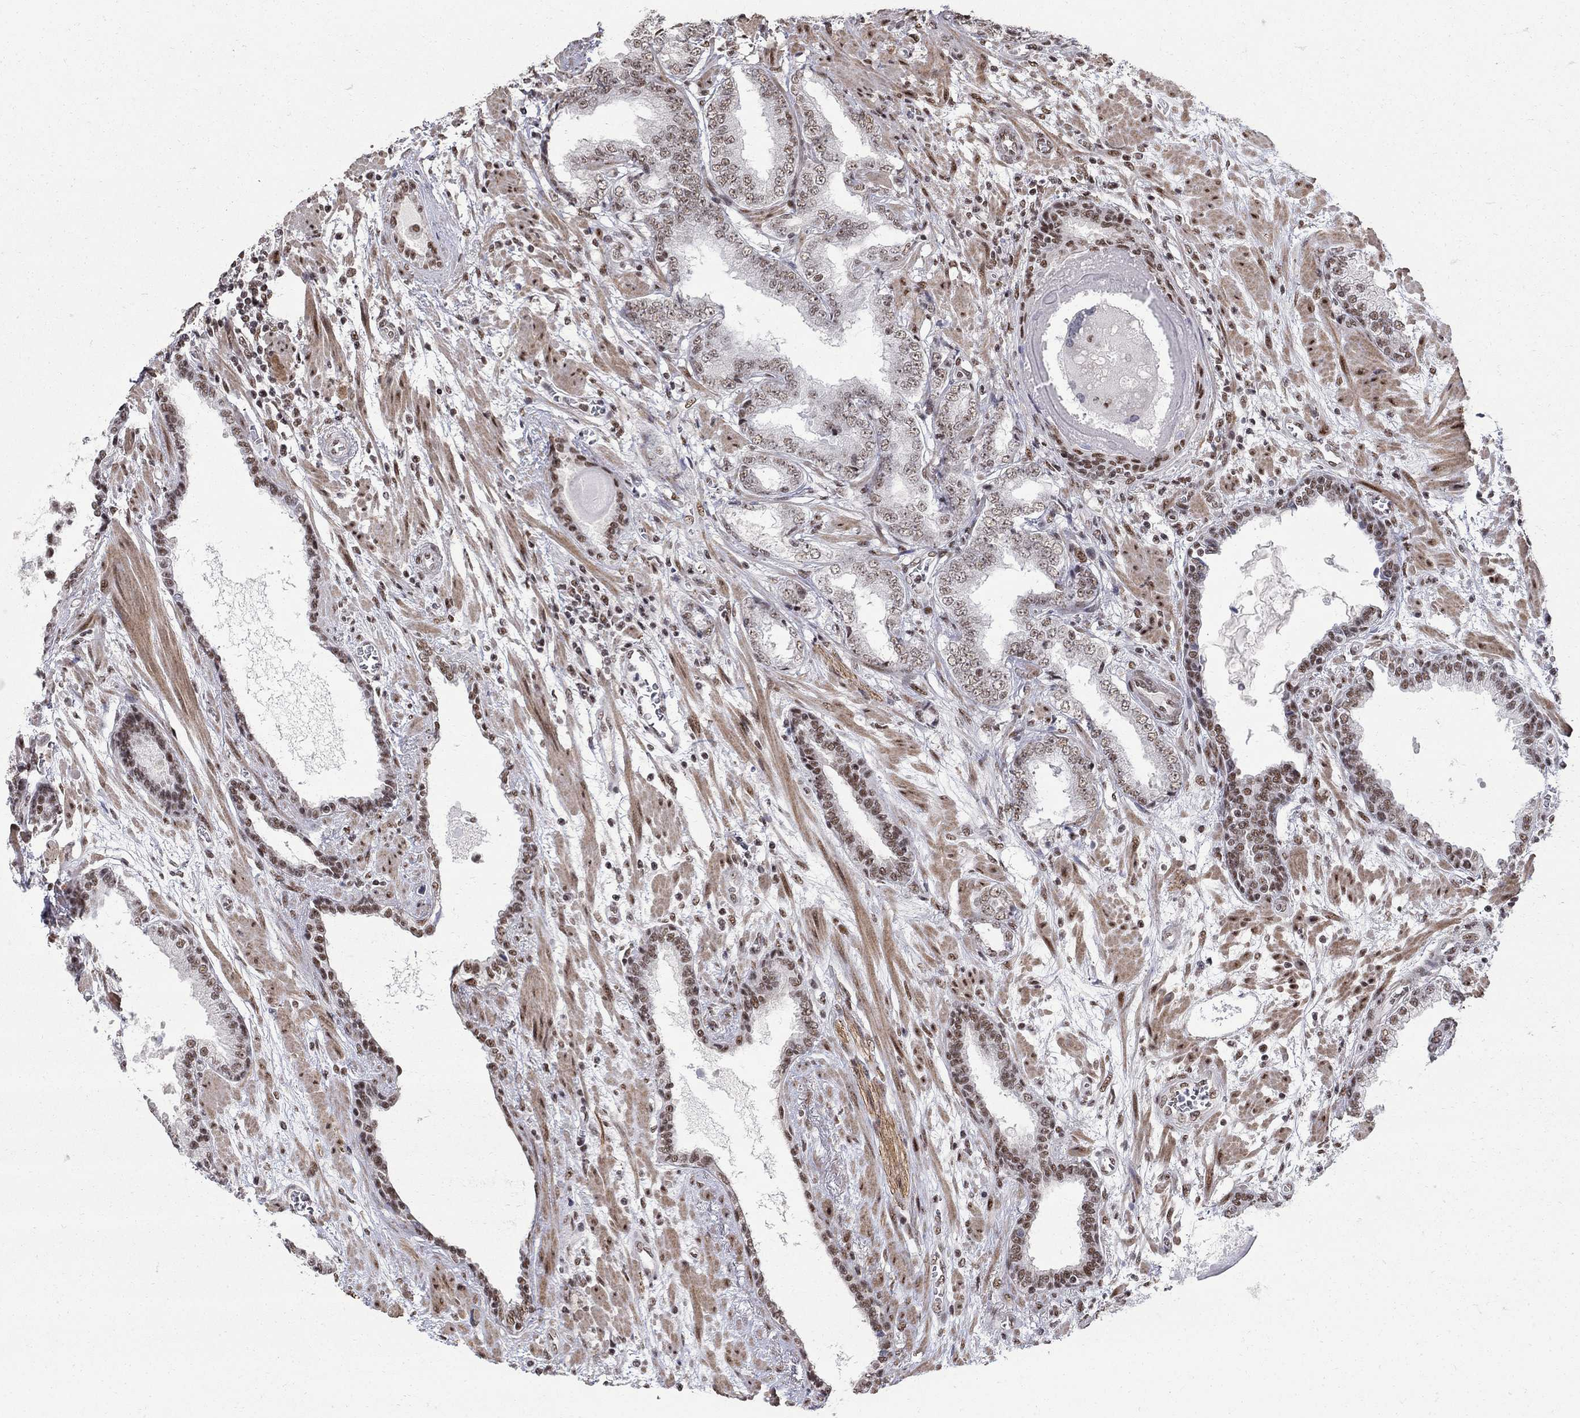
{"staining": {"intensity": "moderate", "quantity": ">75%", "location": "nuclear"}, "tissue": "prostate cancer", "cell_type": "Tumor cells", "image_type": "cancer", "snomed": [{"axis": "morphology", "description": "Adenocarcinoma, Low grade"}, {"axis": "topography", "description": "Prostate"}], "caption": "Prostate low-grade adenocarcinoma tissue demonstrates moderate nuclear staining in approximately >75% of tumor cells, visualized by immunohistochemistry. (Brightfield microscopy of DAB IHC at high magnification).", "gene": "PNISR", "patient": {"sex": "male", "age": 69}}